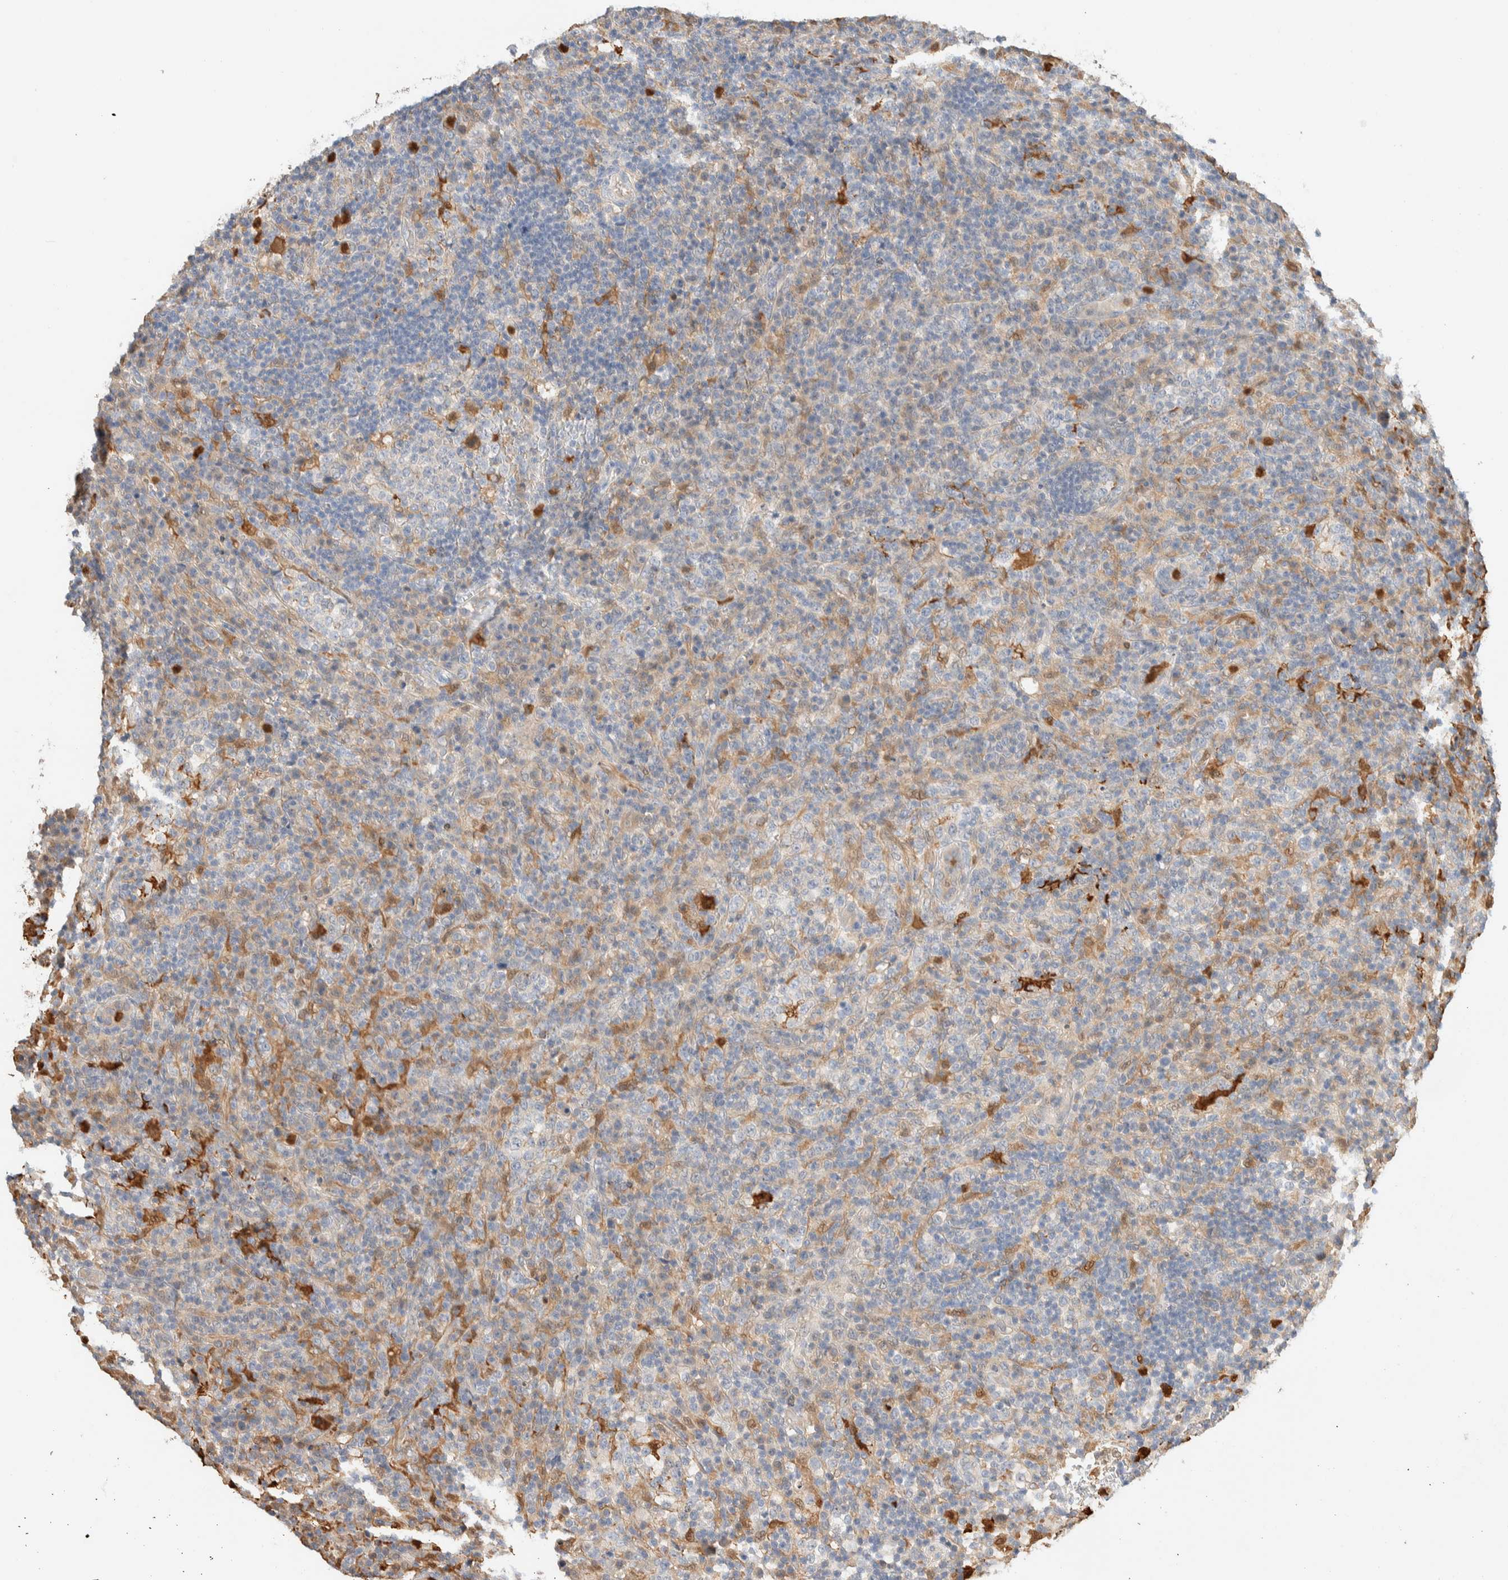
{"staining": {"intensity": "negative", "quantity": "none", "location": "none"}, "tissue": "lymphoma", "cell_type": "Tumor cells", "image_type": "cancer", "snomed": [{"axis": "morphology", "description": "Malignant lymphoma, non-Hodgkin's type, High grade"}, {"axis": "topography", "description": "Lymph node"}], "caption": "Immunohistochemical staining of high-grade malignant lymphoma, non-Hodgkin's type shows no significant positivity in tumor cells.", "gene": "SETD4", "patient": {"sex": "female", "age": 76}}